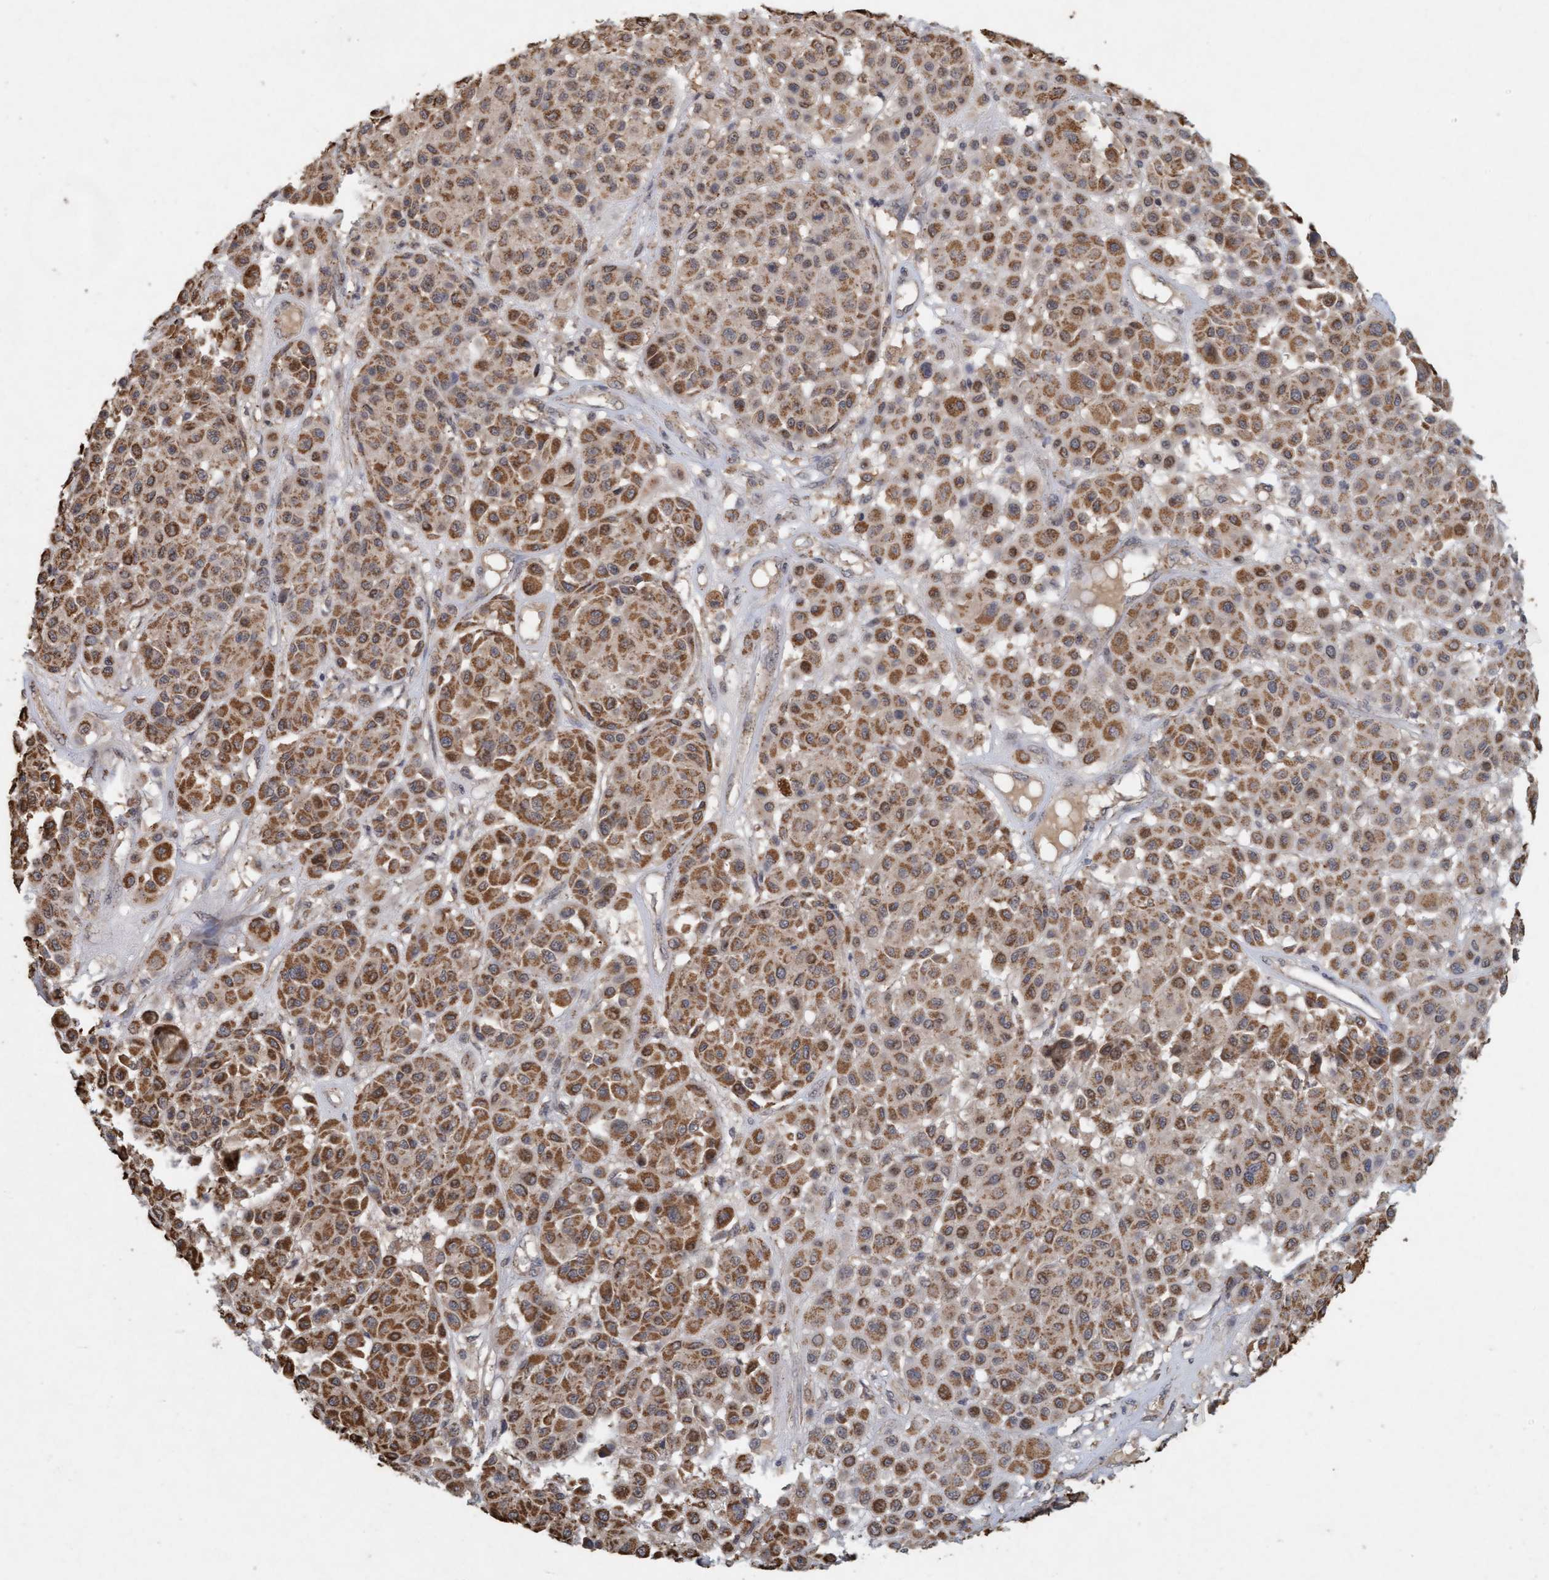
{"staining": {"intensity": "moderate", "quantity": ">75%", "location": "cytoplasmic/membranous"}, "tissue": "melanoma", "cell_type": "Tumor cells", "image_type": "cancer", "snomed": [{"axis": "morphology", "description": "Malignant melanoma, Metastatic site"}, {"axis": "topography", "description": "Soft tissue"}], "caption": "A high-resolution histopathology image shows IHC staining of malignant melanoma (metastatic site), which demonstrates moderate cytoplasmic/membranous positivity in about >75% of tumor cells.", "gene": "VSIG8", "patient": {"sex": "male", "age": 41}}